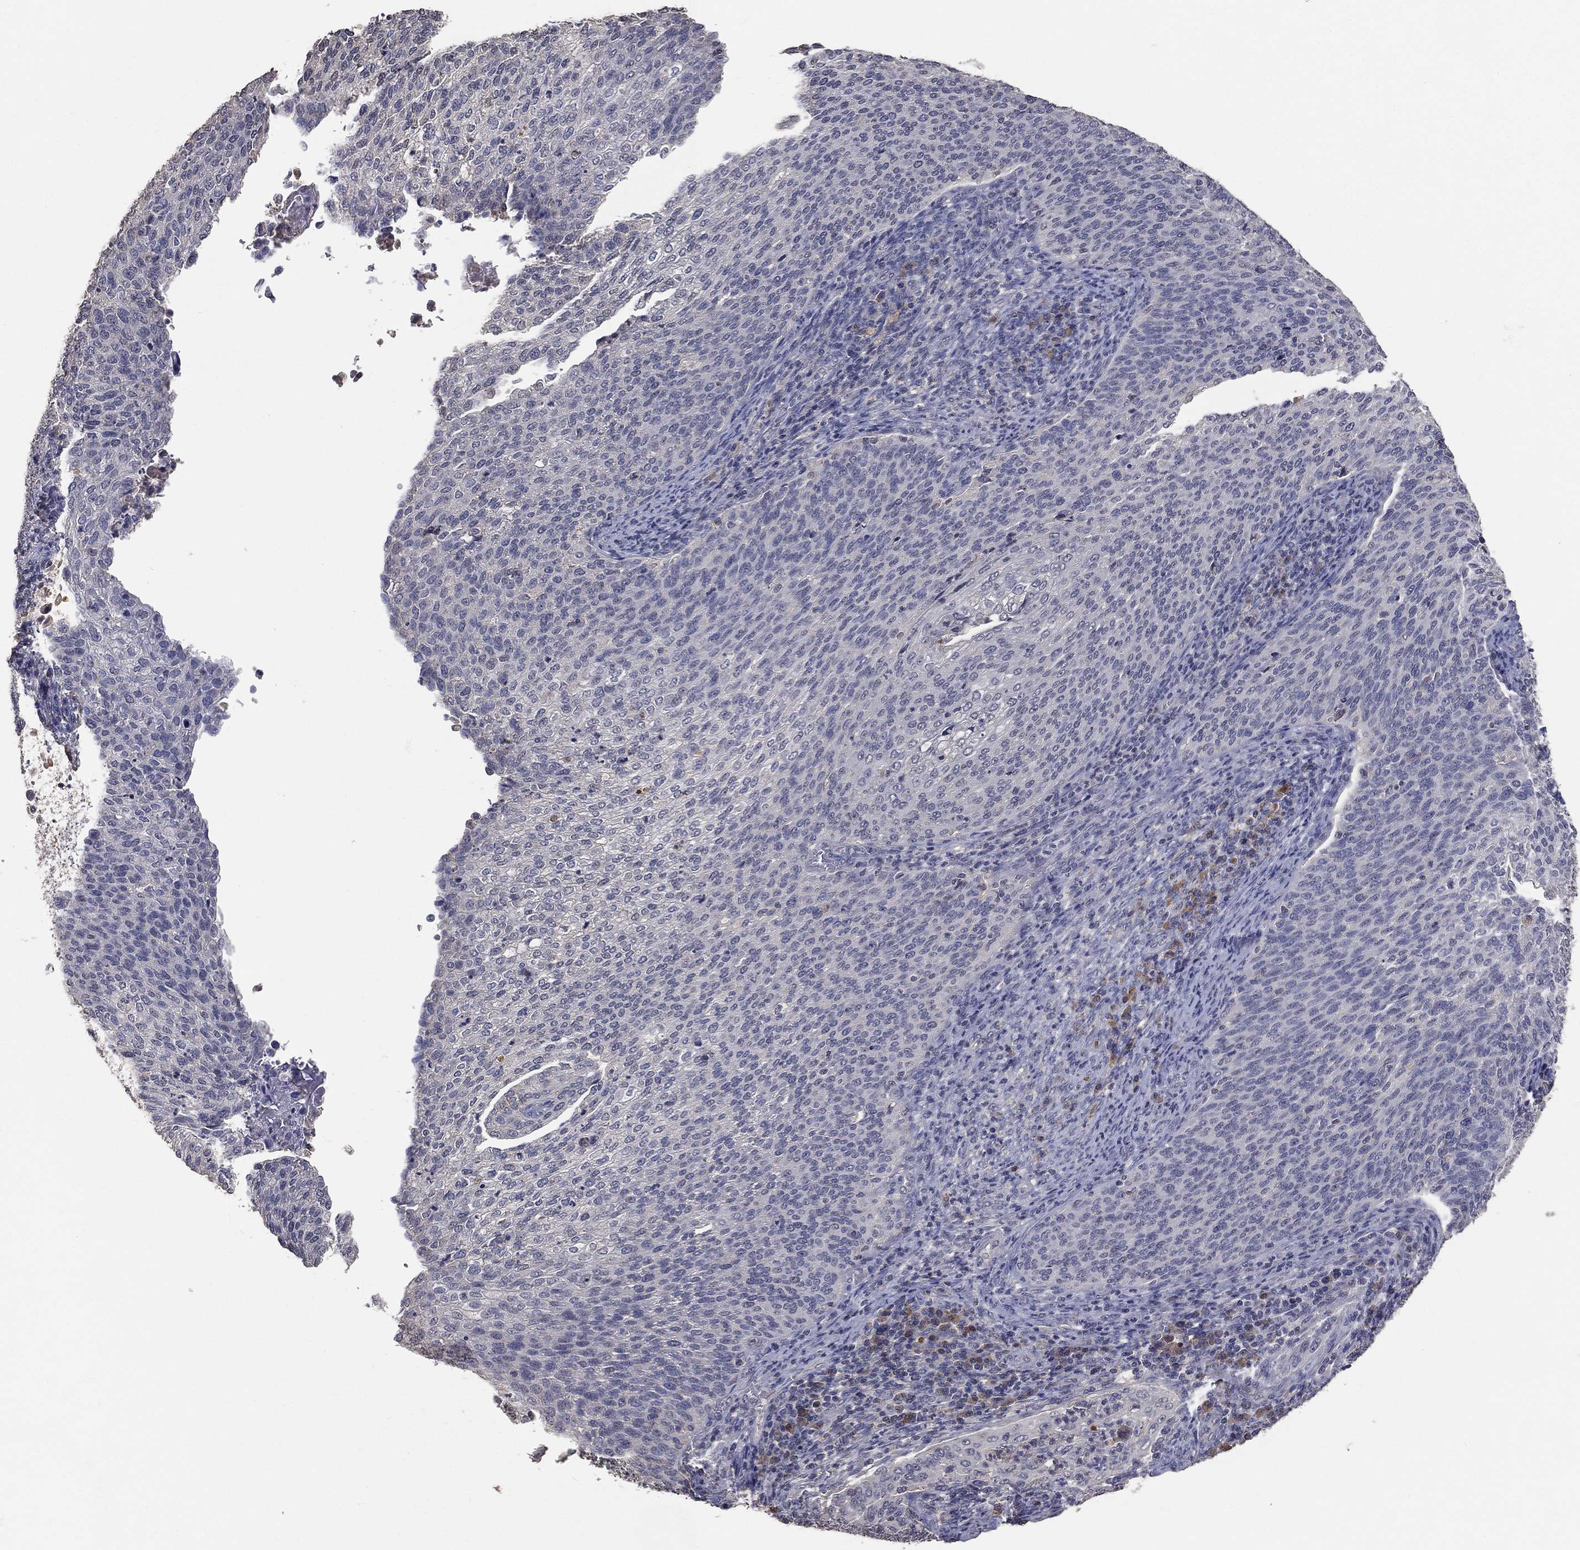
{"staining": {"intensity": "negative", "quantity": "none", "location": "none"}, "tissue": "cervical cancer", "cell_type": "Tumor cells", "image_type": "cancer", "snomed": [{"axis": "morphology", "description": "Squamous cell carcinoma, NOS"}, {"axis": "topography", "description": "Cervix"}], "caption": "IHC micrograph of neoplastic tissue: cervical cancer (squamous cell carcinoma) stained with DAB displays no significant protein staining in tumor cells. (DAB (3,3'-diaminobenzidine) immunohistochemistry, high magnification).", "gene": "SNAP25", "patient": {"sex": "female", "age": 52}}